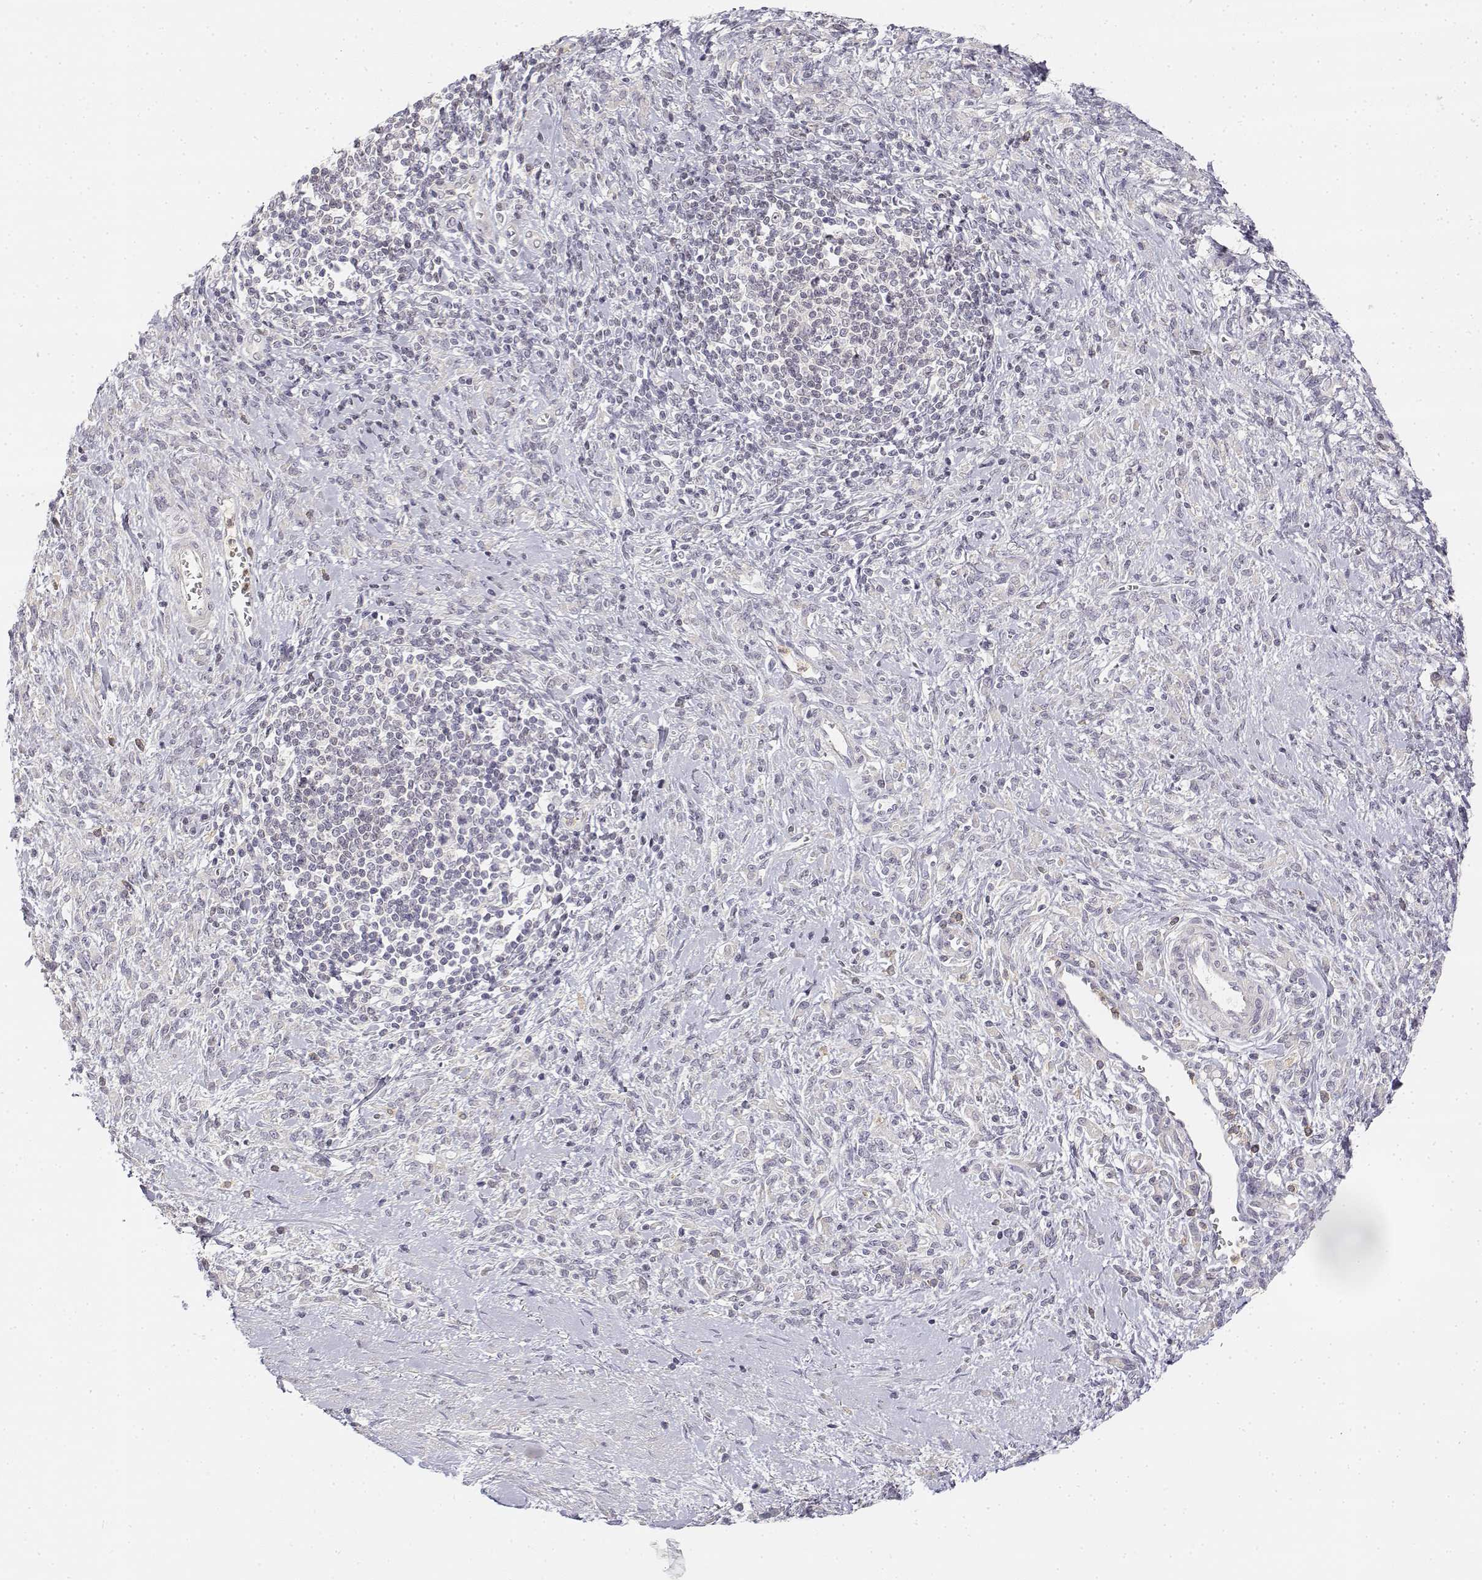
{"staining": {"intensity": "negative", "quantity": "none", "location": "none"}, "tissue": "stomach cancer", "cell_type": "Tumor cells", "image_type": "cancer", "snomed": [{"axis": "morphology", "description": "Adenocarcinoma, NOS"}, {"axis": "topography", "description": "Stomach"}], "caption": "Immunohistochemistry histopathology image of neoplastic tissue: human stomach cancer (adenocarcinoma) stained with DAB (3,3'-diaminobenzidine) exhibits no significant protein staining in tumor cells. (DAB immunohistochemistry (IHC) with hematoxylin counter stain).", "gene": "GLIPR1L2", "patient": {"sex": "female", "age": 57}}